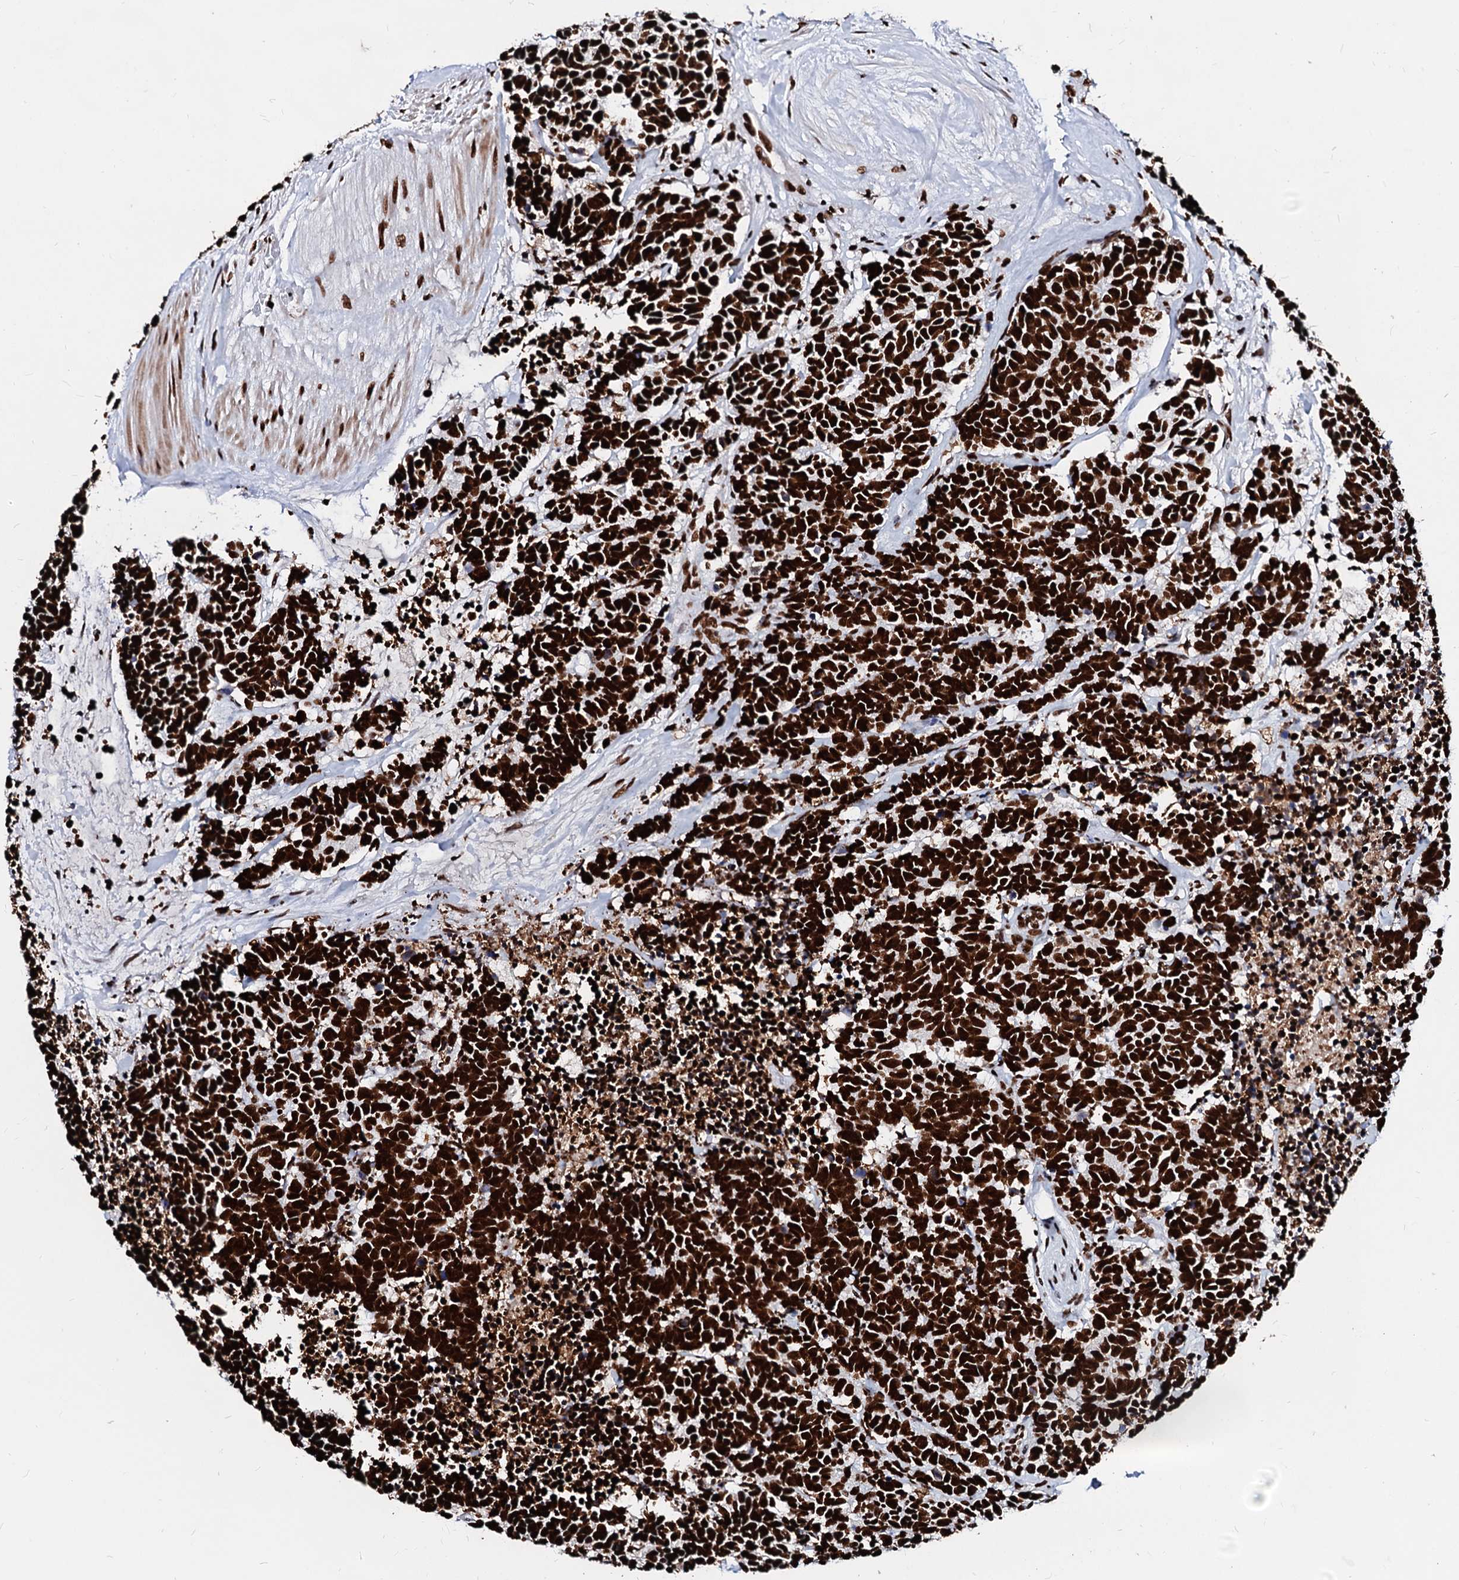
{"staining": {"intensity": "strong", "quantity": ">75%", "location": "nuclear"}, "tissue": "carcinoid", "cell_type": "Tumor cells", "image_type": "cancer", "snomed": [{"axis": "morphology", "description": "Carcinoma, NOS"}, {"axis": "morphology", "description": "Carcinoid, malignant, NOS"}, {"axis": "topography", "description": "Urinary bladder"}], "caption": "Tumor cells demonstrate high levels of strong nuclear staining in about >75% of cells in human carcinoid.", "gene": "RALY", "patient": {"sex": "male", "age": 57}}